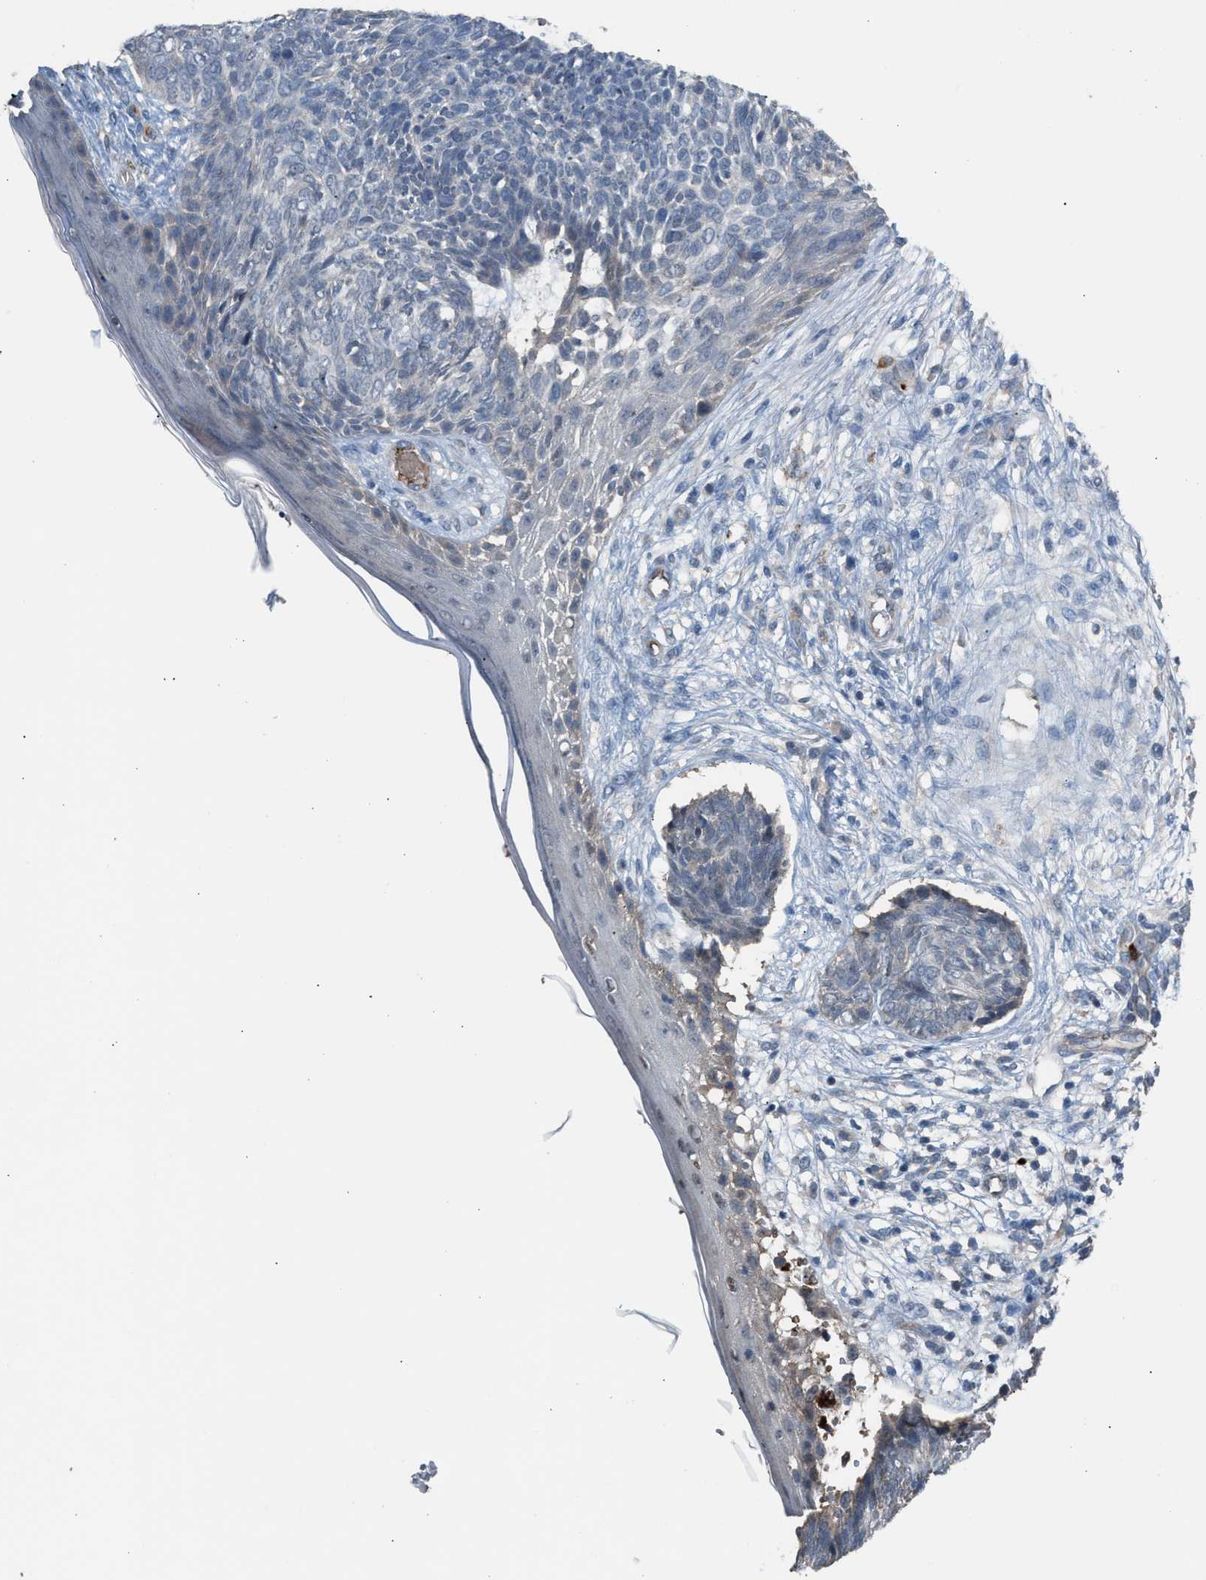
{"staining": {"intensity": "negative", "quantity": "none", "location": "none"}, "tissue": "skin cancer", "cell_type": "Tumor cells", "image_type": "cancer", "snomed": [{"axis": "morphology", "description": "Basal cell carcinoma"}, {"axis": "topography", "description": "Skin"}], "caption": "Human skin cancer (basal cell carcinoma) stained for a protein using immunohistochemistry exhibits no staining in tumor cells.", "gene": "CFAP77", "patient": {"sex": "female", "age": 84}}